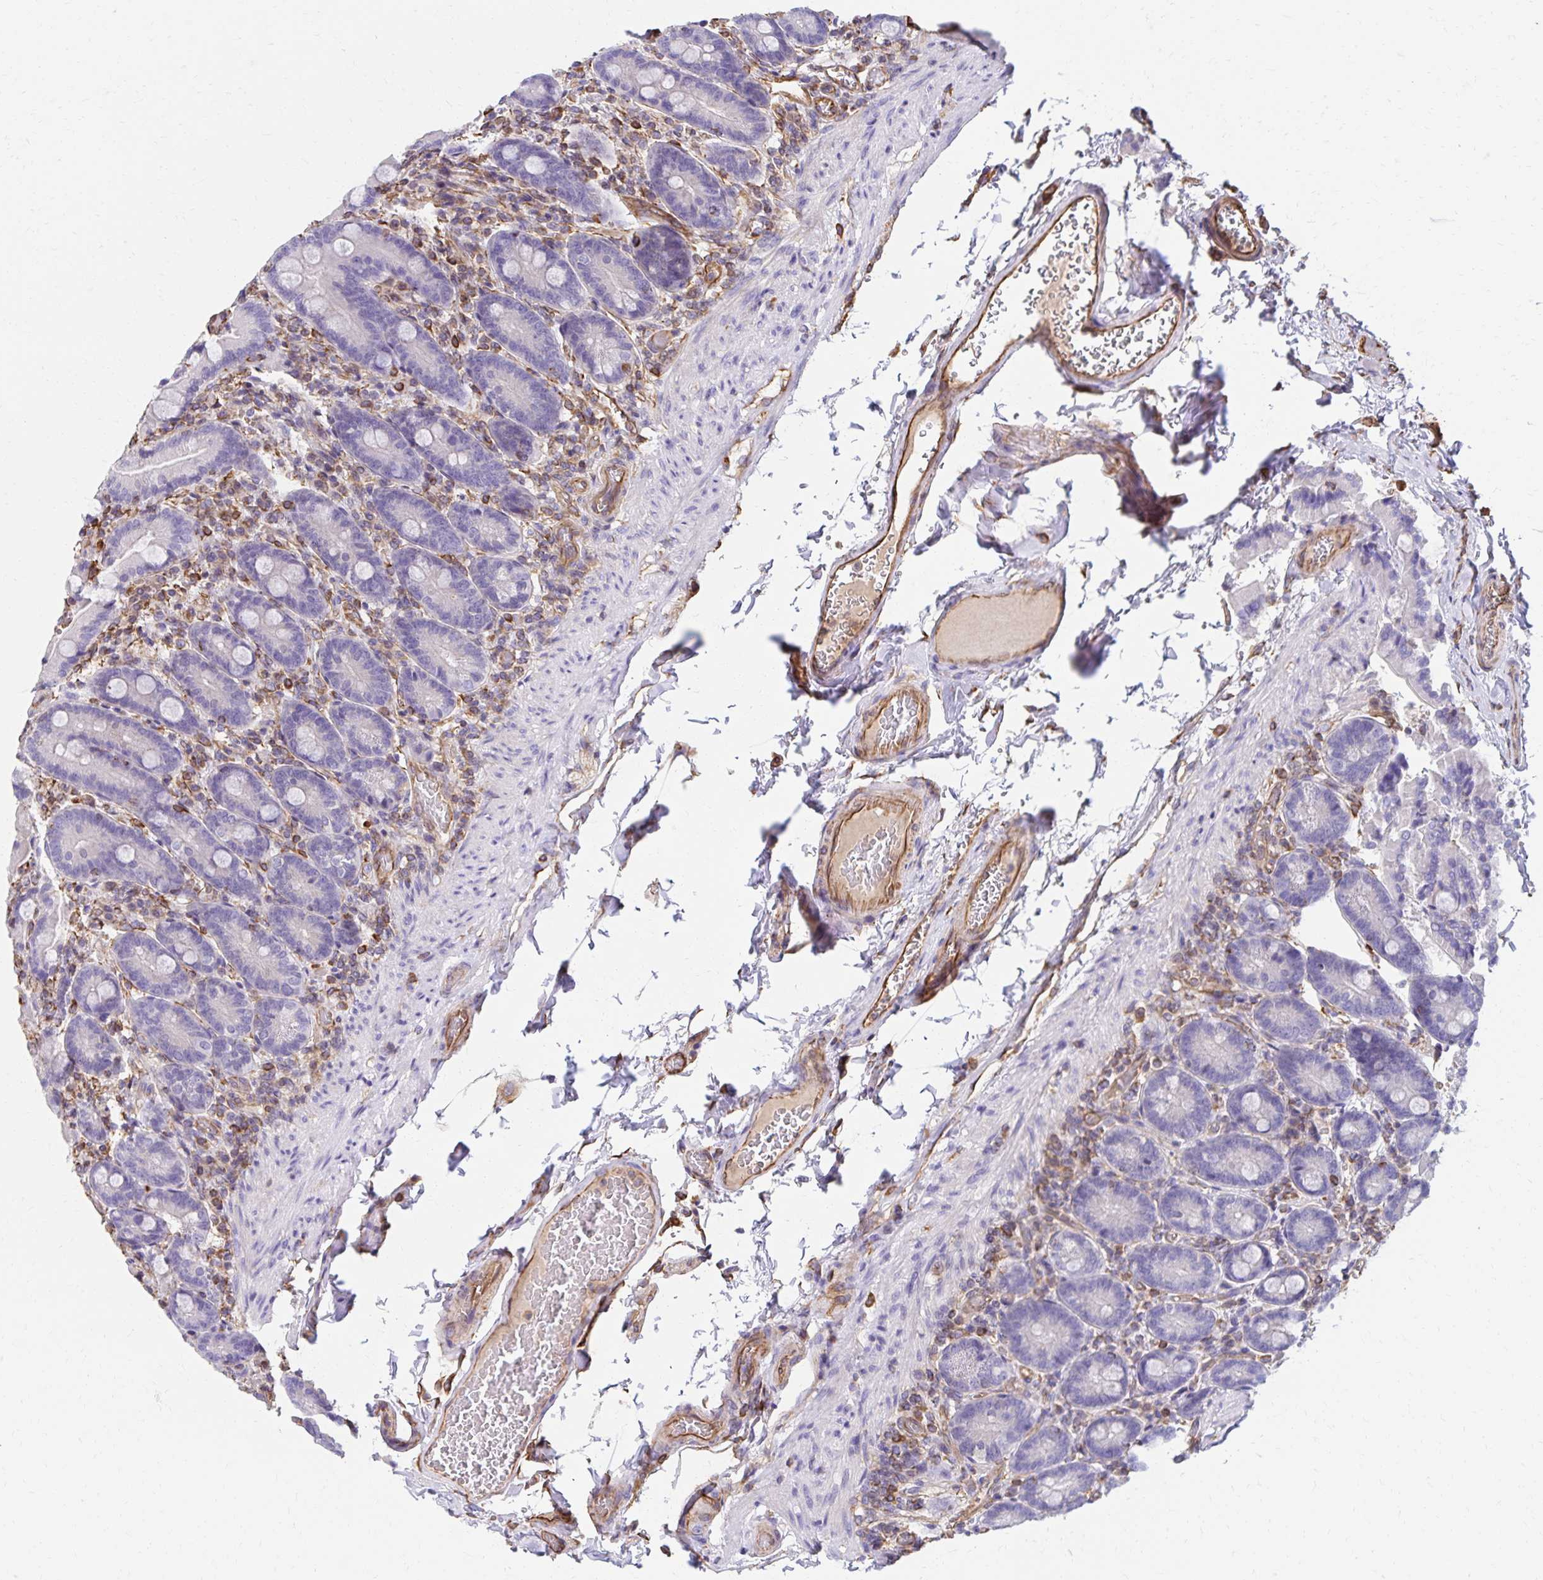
{"staining": {"intensity": "negative", "quantity": "none", "location": "none"}, "tissue": "duodenum", "cell_type": "Glandular cells", "image_type": "normal", "snomed": [{"axis": "morphology", "description": "Normal tissue, NOS"}, {"axis": "topography", "description": "Duodenum"}], "caption": "An image of duodenum stained for a protein demonstrates no brown staining in glandular cells.", "gene": "TRPV6", "patient": {"sex": "female", "age": 62}}